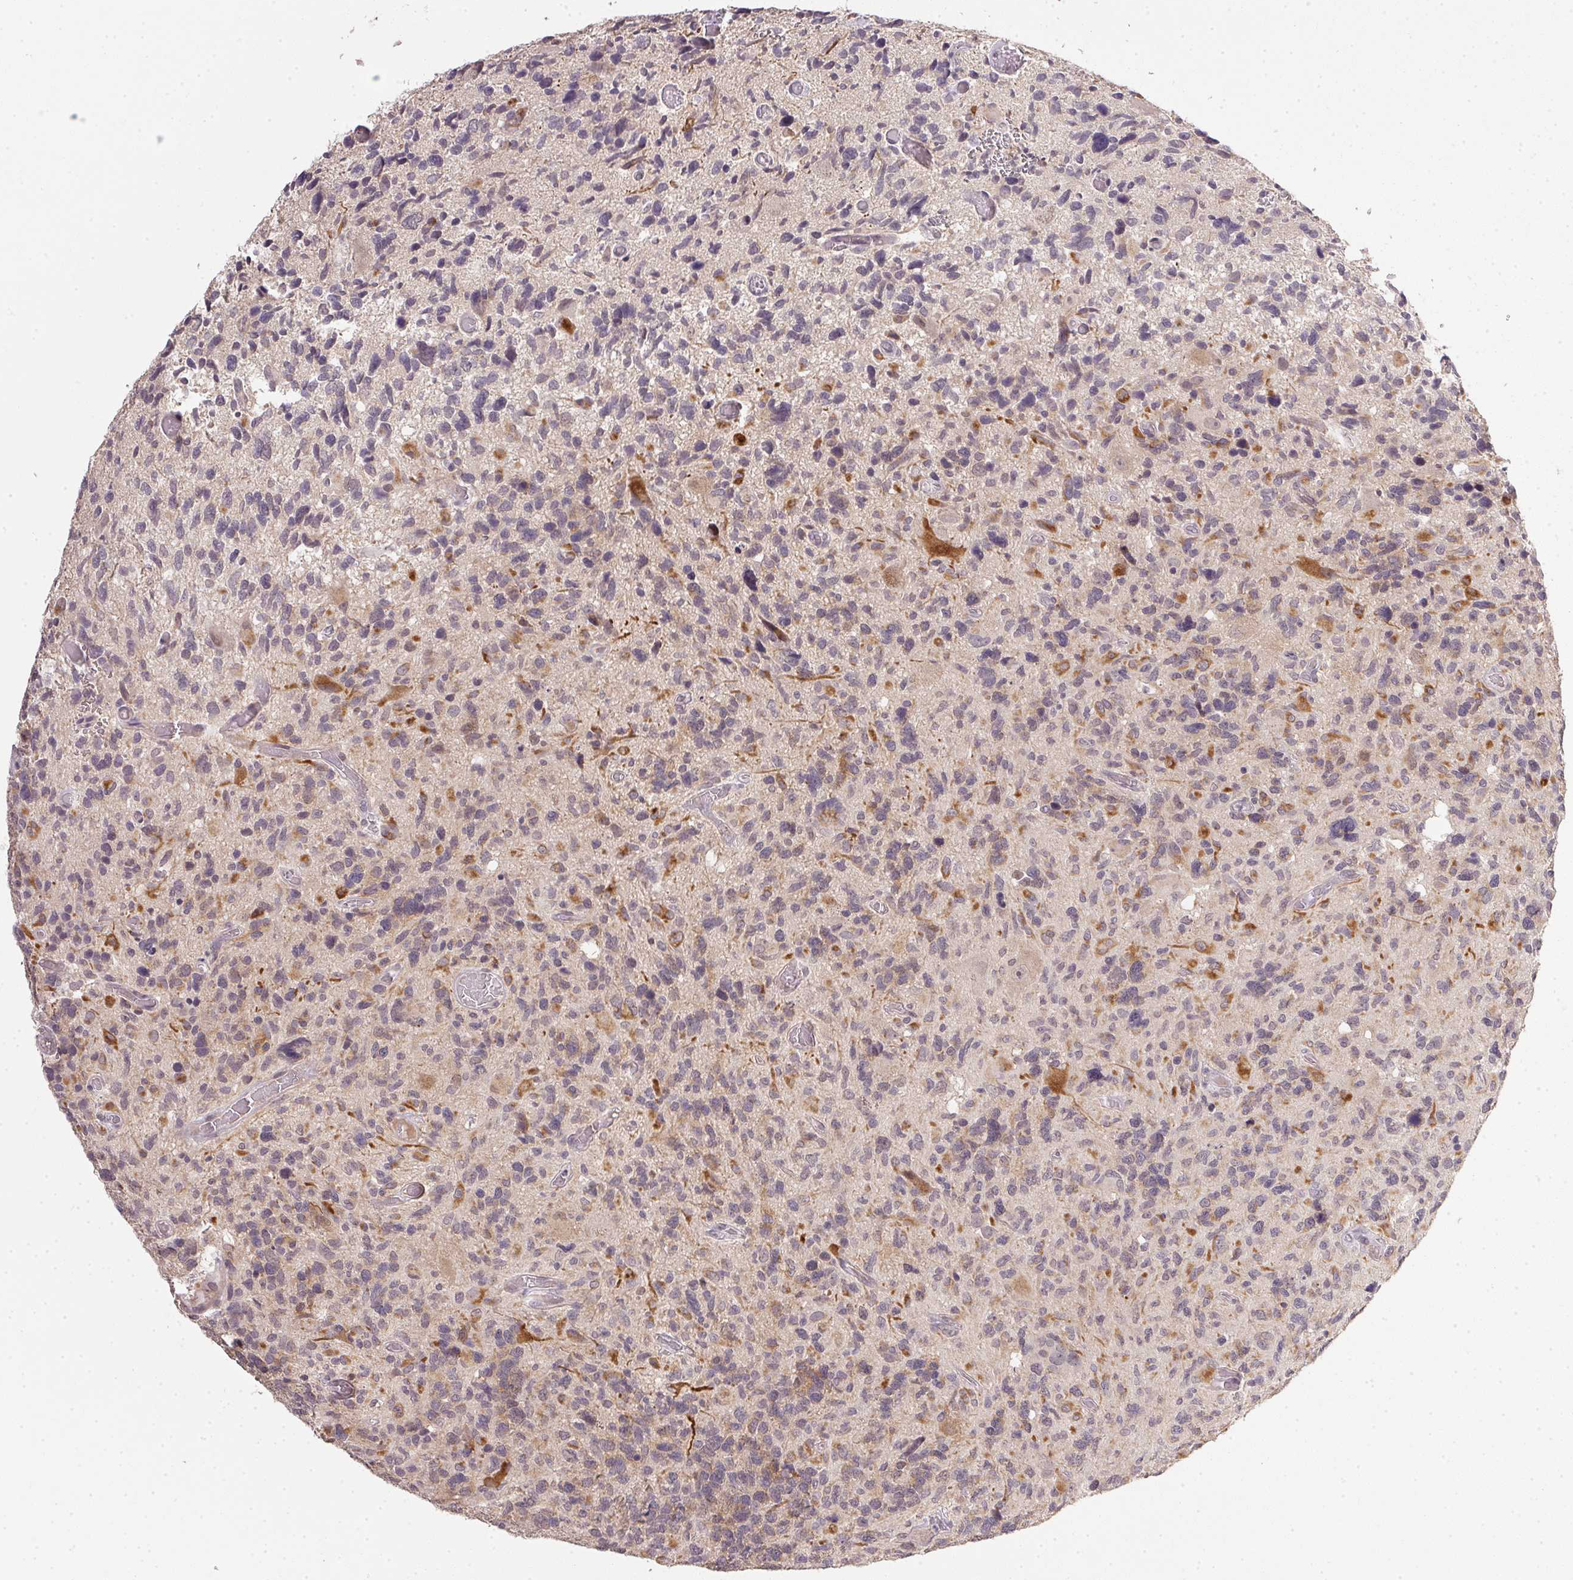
{"staining": {"intensity": "negative", "quantity": "none", "location": "none"}, "tissue": "glioma", "cell_type": "Tumor cells", "image_type": "cancer", "snomed": [{"axis": "morphology", "description": "Glioma, malignant, High grade"}, {"axis": "topography", "description": "Brain"}], "caption": "This is an immunohistochemistry (IHC) histopathology image of malignant glioma (high-grade). There is no positivity in tumor cells.", "gene": "PPP4R4", "patient": {"sex": "male", "age": 49}}